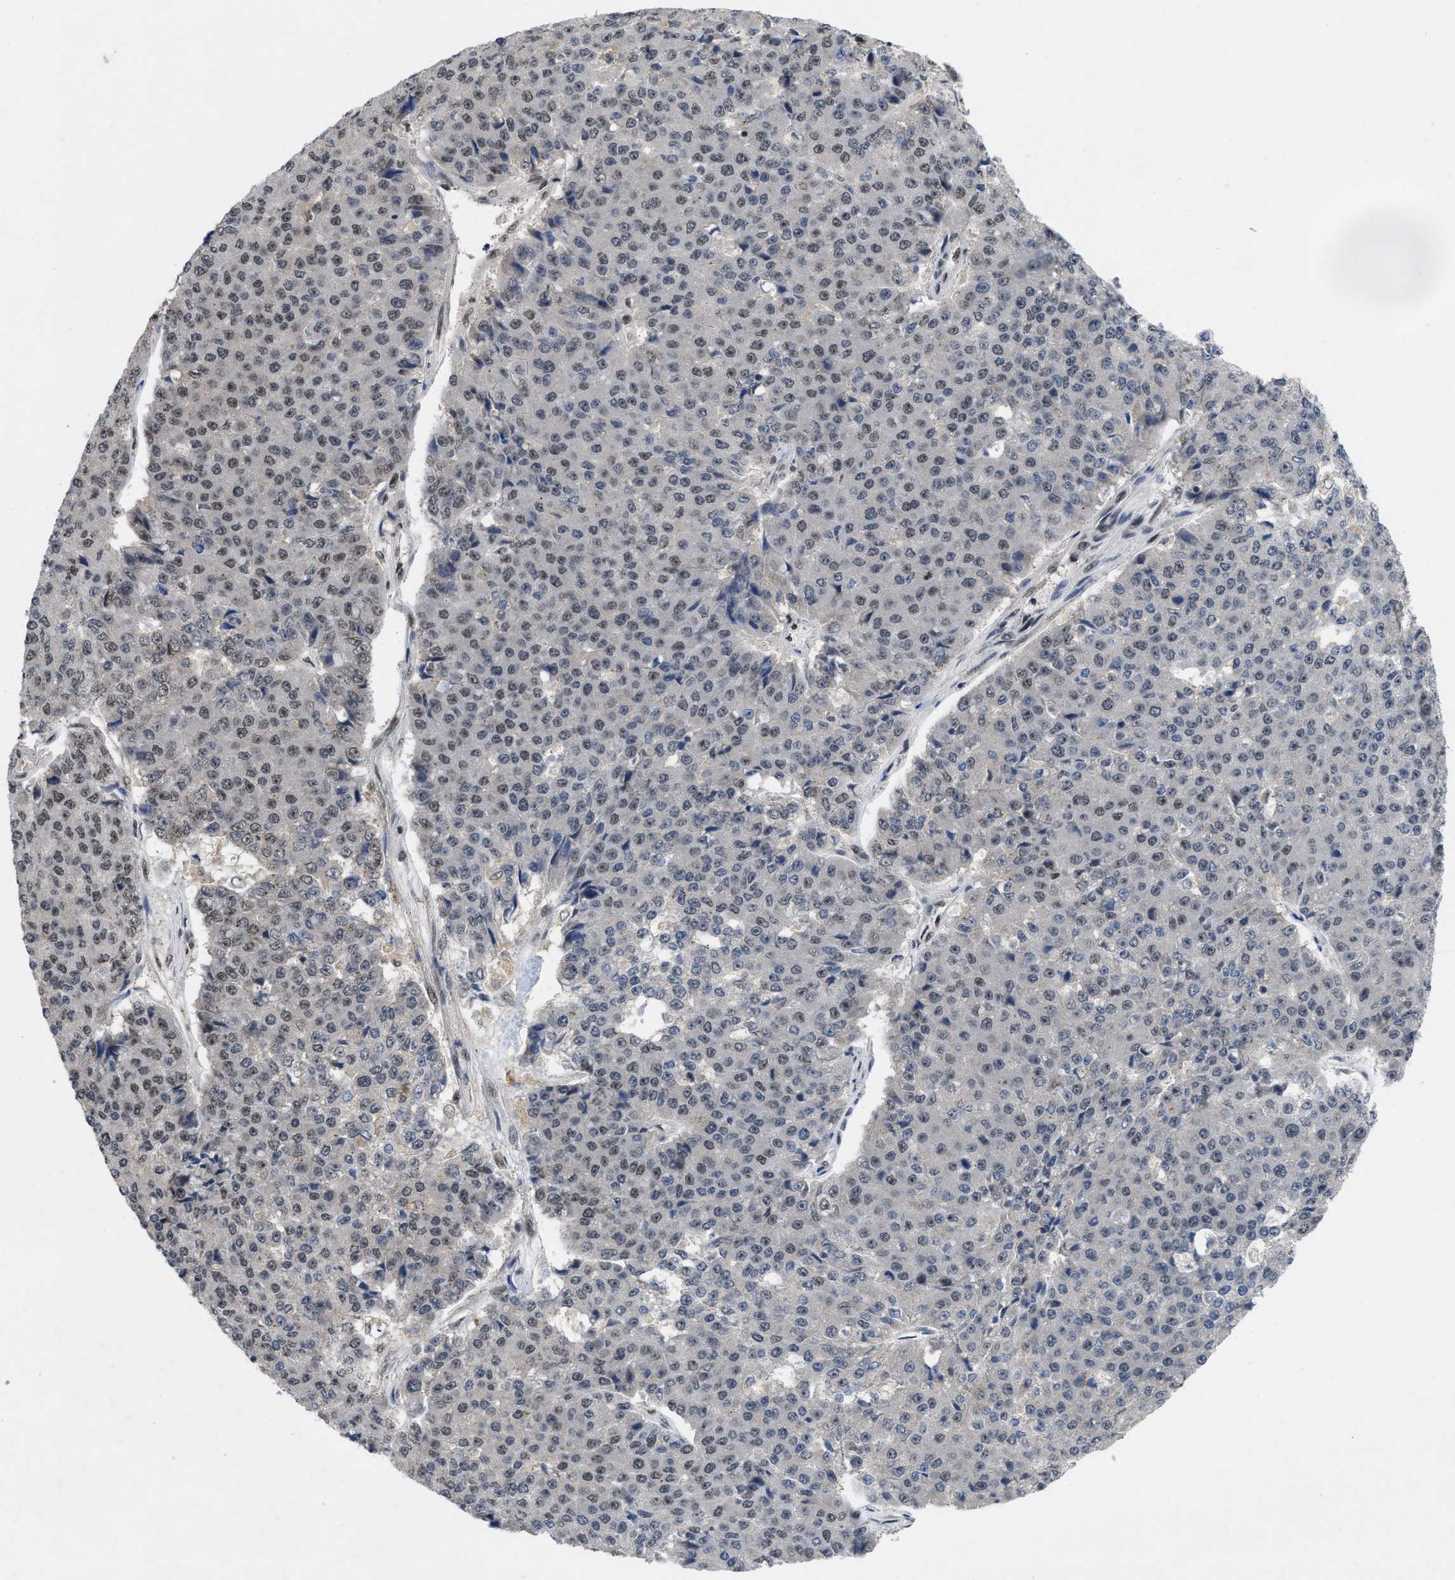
{"staining": {"intensity": "weak", "quantity": "25%-75%", "location": "nuclear"}, "tissue": "pancreatic cancer", "cell_type": "Tumor cells", "image_type": "cancer", "snomed": [{"axis": "morphology", "description": "Adenocarcinoma, NOS"}, {"axis": "topography", "description": "Pancreas"}], "caption": "Pancreatic cancer (adenocarcinoma) tissue shows weak nuclear positivity in about 25%-75% of tumor cells, visualized by immunohistochemistry. Using DAB (3,3'-diaminobenzidine) (brown) and hematoxylin (blue) stains, captured at high magnification using brightfield microscopy.", "gene": "ZNF346", "patient": {"sex": "male", "age": 50}}